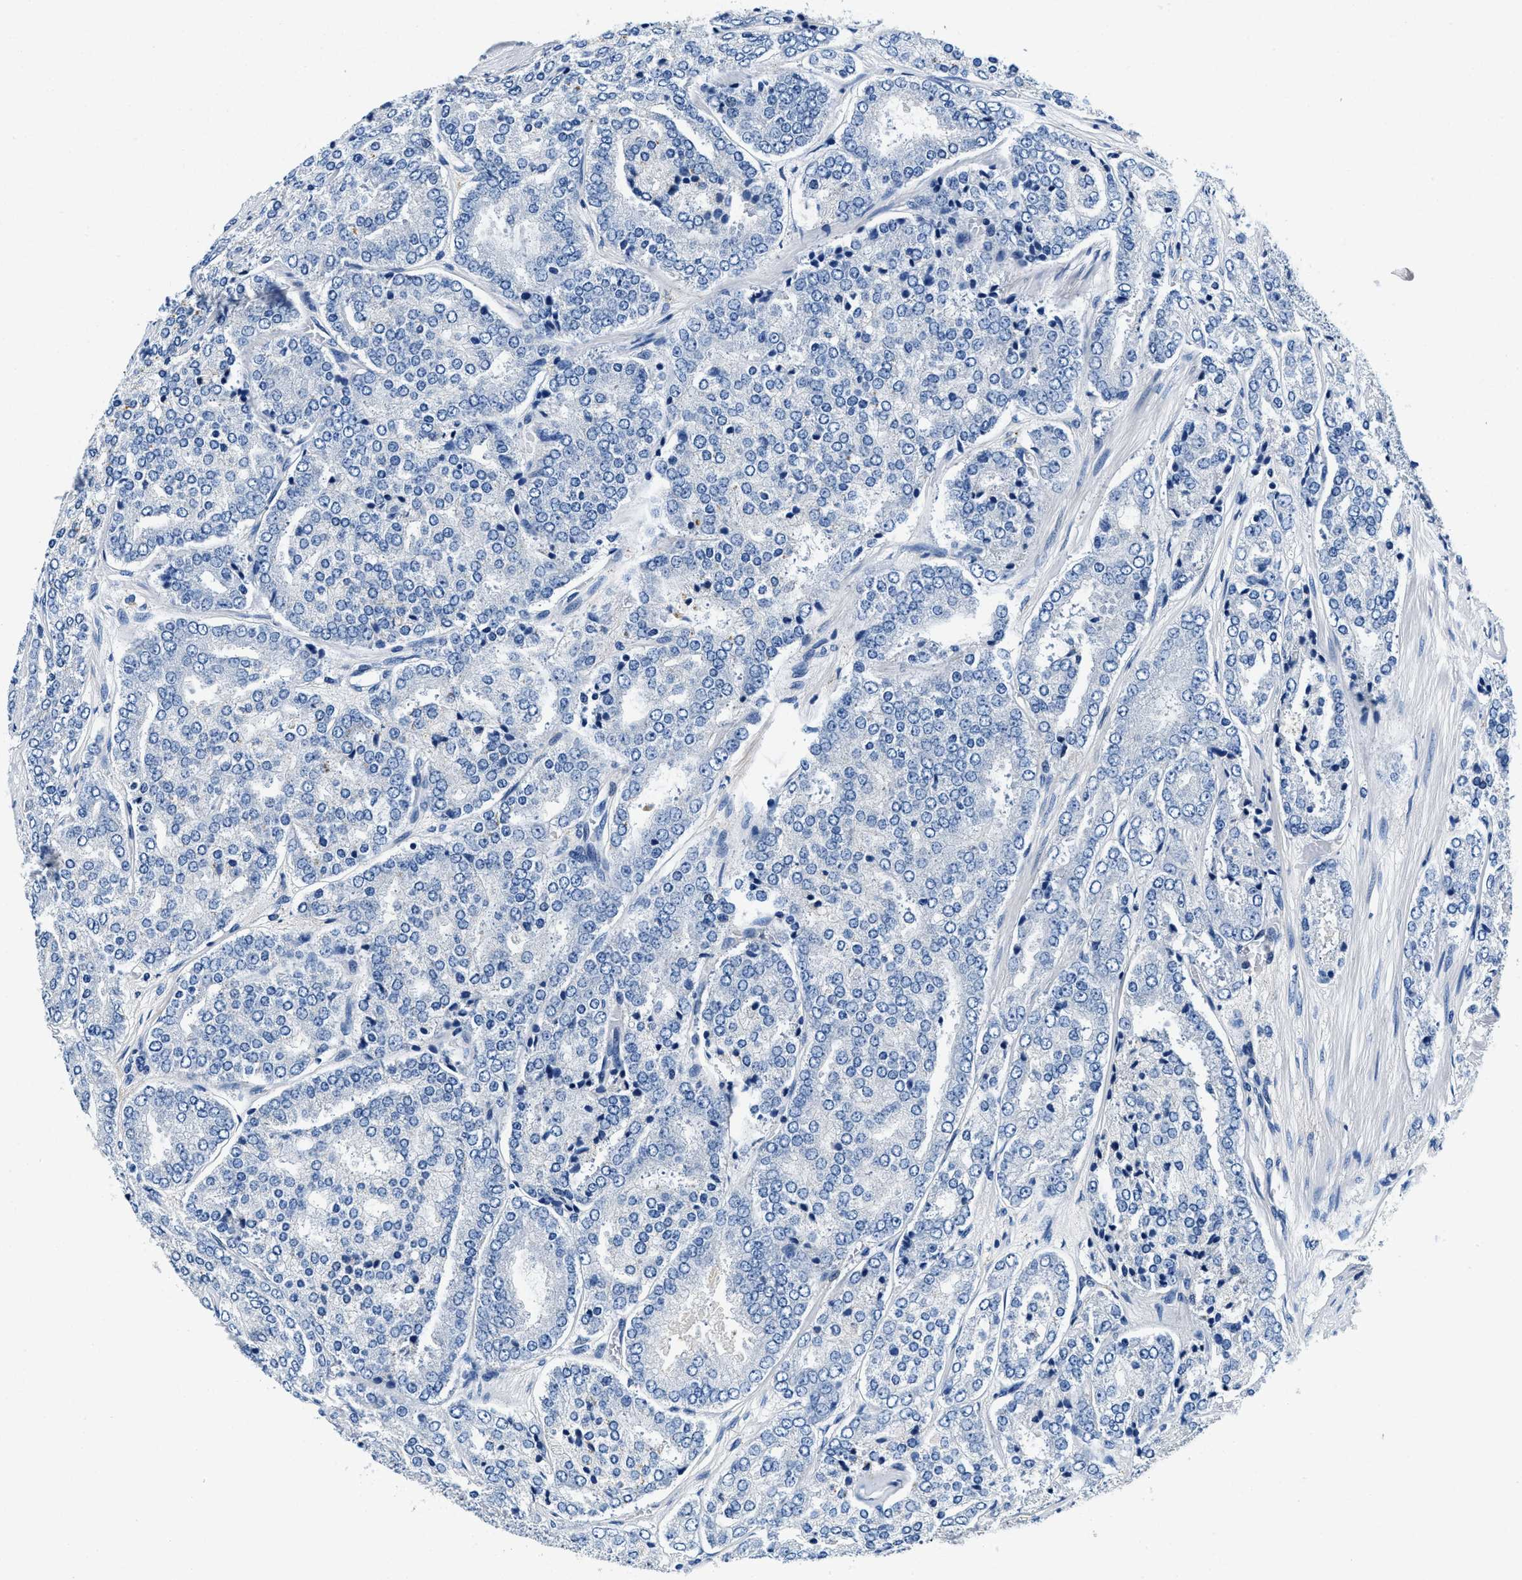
{"staining": {"intensity": "negative", "quantity": "none", "location": "none"}, "tissue": "prostate cancer", "cell_type": "Tumor cells", "image_type": "cancer", "snomed": [{"axis": "morphology", "description": "Adenocarcinoma, High grade"}, {"axis": "topography", "description": "Prostate"}], "caption": "Human prostate cancer (high-grade adenocarcinoma) stained for a protein using immunohistochemistry (IHC) shows no staining in tumor cells.", "gene": "ZFAND3", "patient": {"sex": "male", "age": 65}}